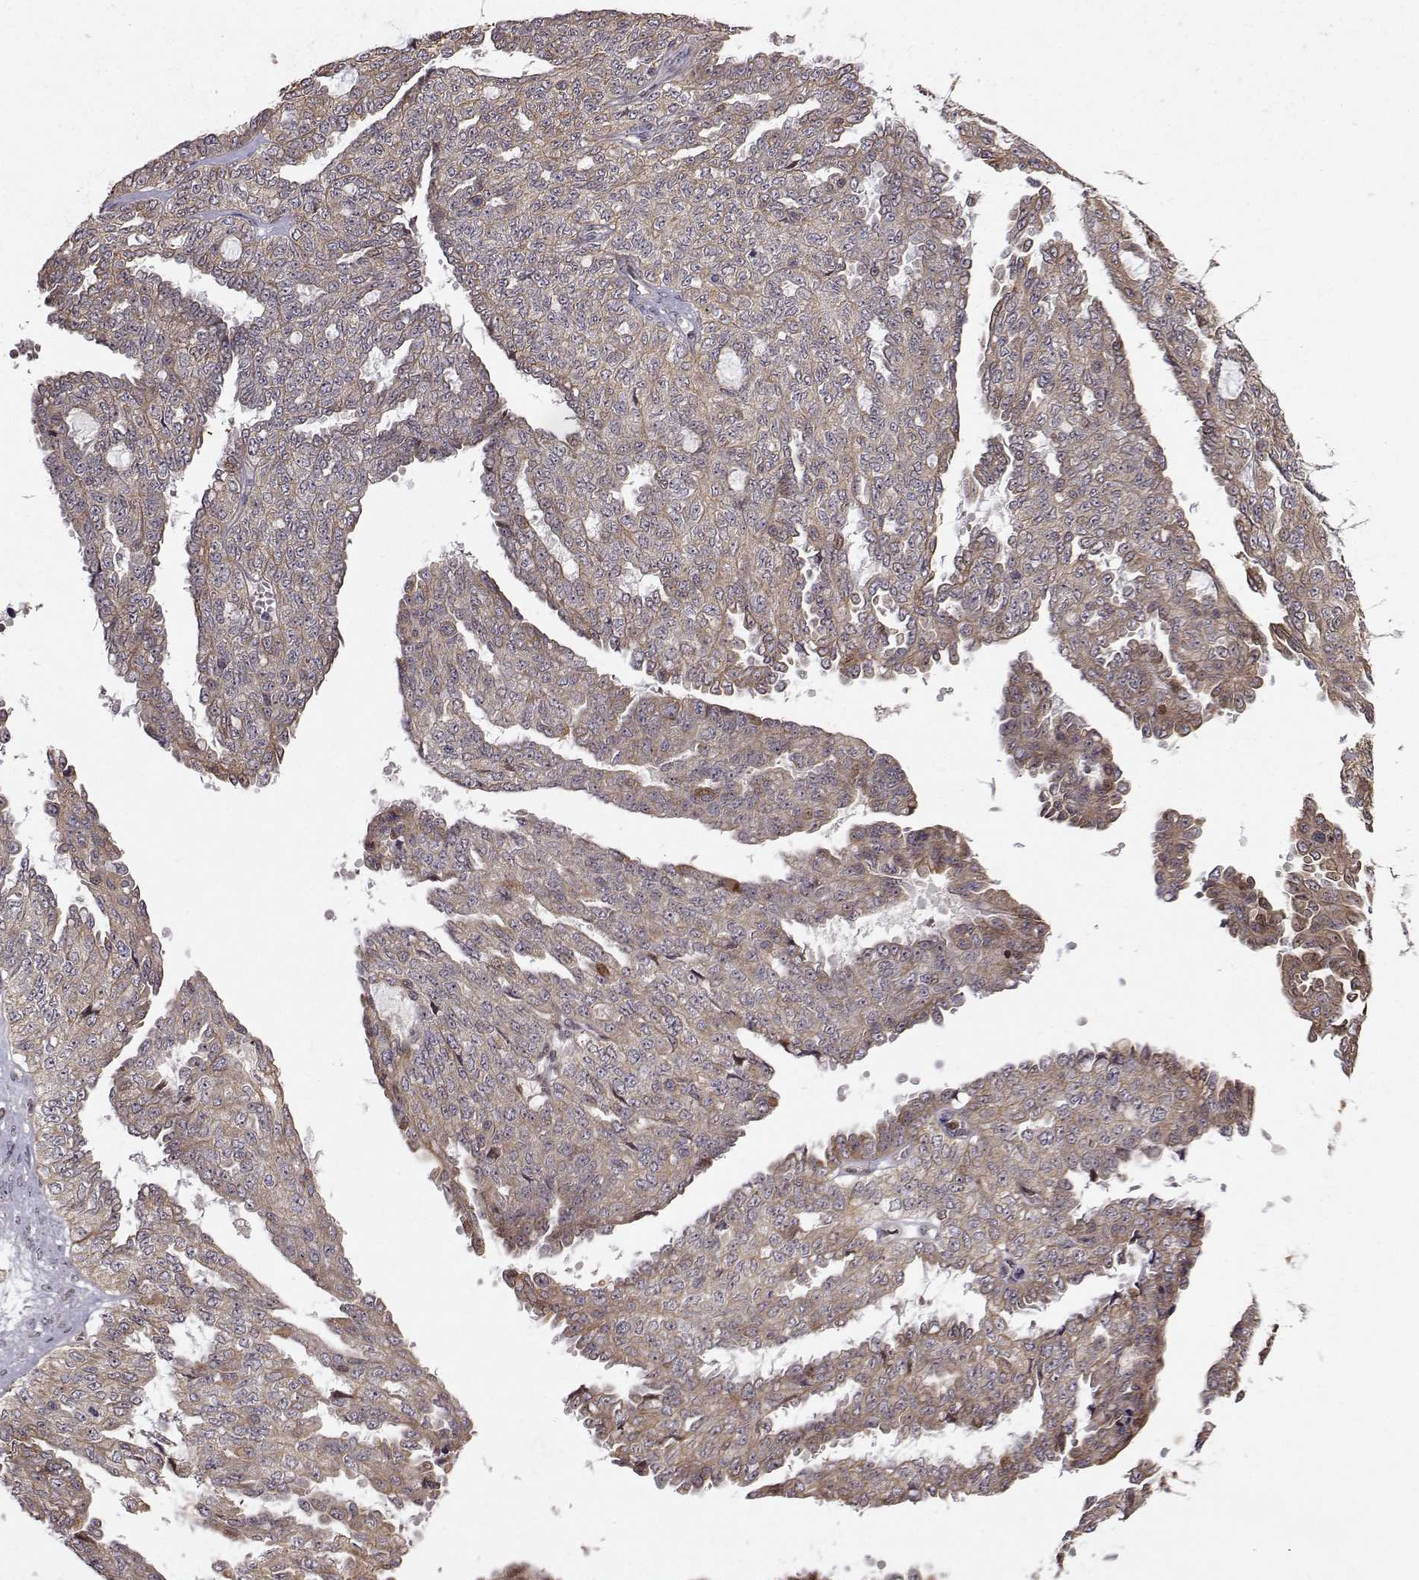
{"staining": {"intensity": "moderate", "quantity": "<25%", "location": "cytoplasmic/membranous"}, "tissue": "ovarian cancer", "cell_type": "Tumor cells", "image_type": "cancer", "snomed": [{"axis": "morphology", "description": "Cystadenocarcinoma, serous, NOS"}, {"axis": "topography", "description": "Ovary"}], "caption": "This photomicrograph shows immunohistochemistry staining of ovarian serous cystadenocarcinoma, with low moderate cytoplasmic/membranous positivity in about <25% of tumor cells.", "gene": "APC", "patient": {"sex": "female", "age": 71}}